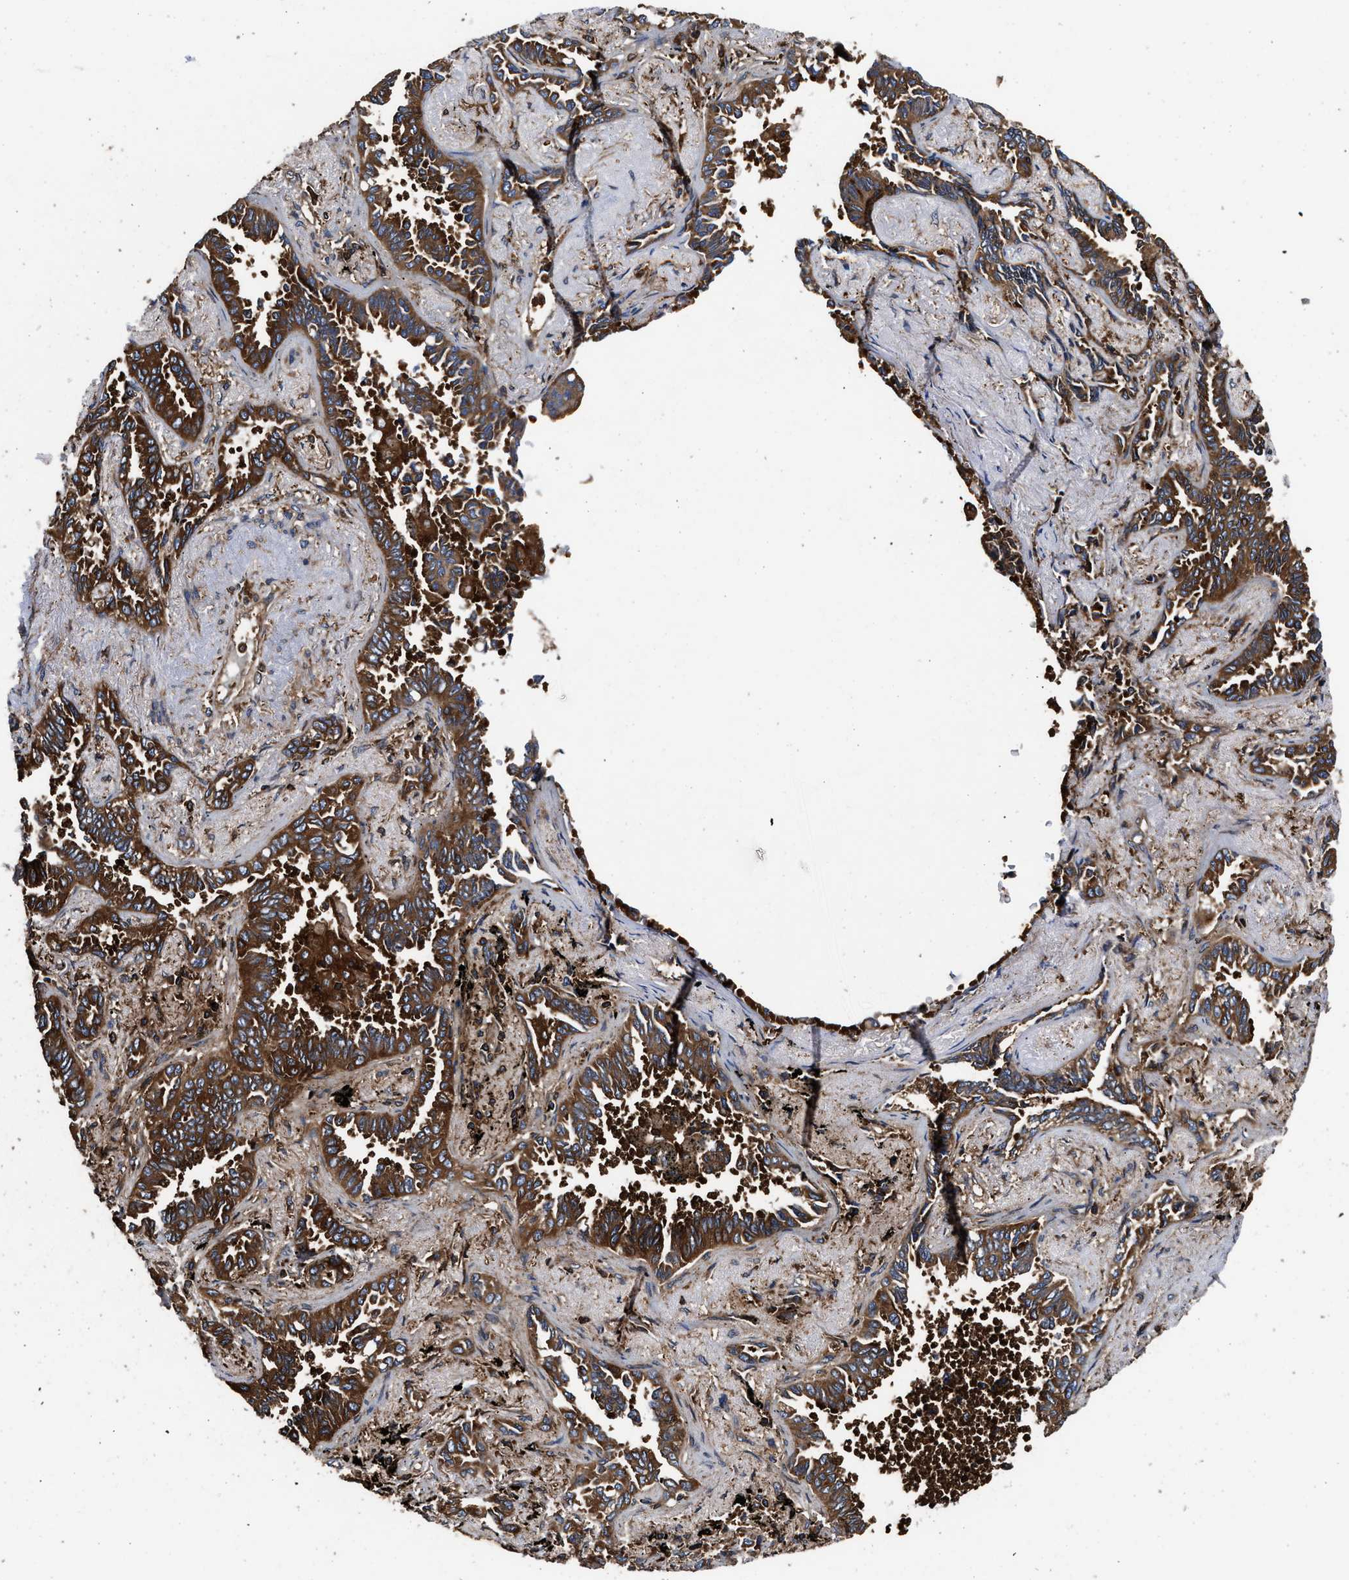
{"staining": {"intensity": "strong", "quantity": ">75%", "location": "cytoplasmic/membranous"}, "tissue": "lung cancer", "cell_type": "Tumor cells", "image_type": "cancer", "snomed": [{"axis": "morphology", "description": "Adenocarcinoma, NOS"}, {"axis": "topography", "description": "Lung"}], "caption": "DAB immunohistochemical staining of lung cancer demonstrates strong cytoplasmic/membranous protein staining in about >75% of tumor cells.", "gene": "KYAT1", "patient": {"sex": "male", "age": 59}}